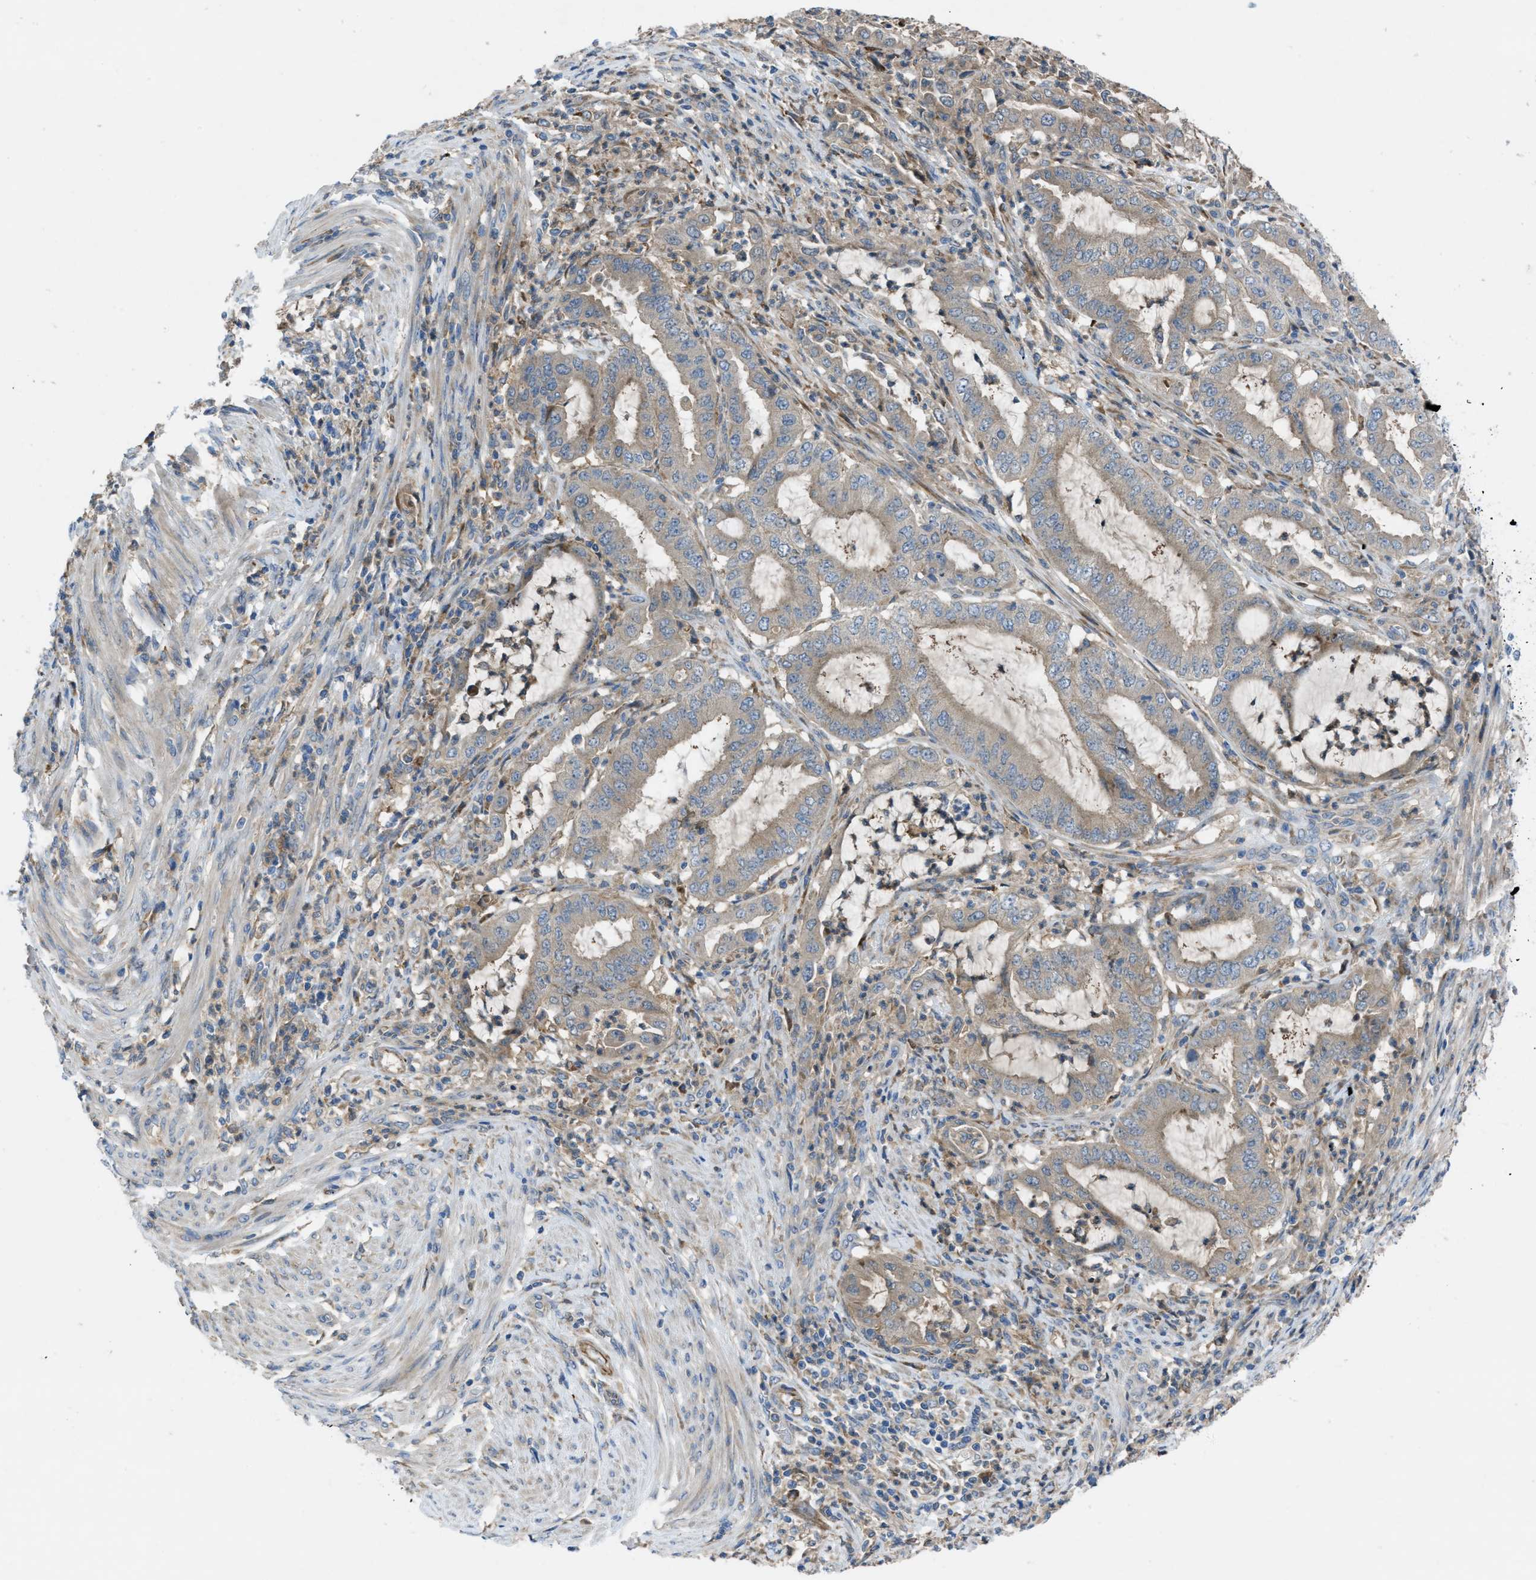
{"staining": {"intensity": "weak", "quantity": "<25%", "location": "cytoplasmic/membranous"}, "tissue": "endometrial cancer", "cell_type": "Tumor cells", "image_type": "cancer", "snomed": [{"axis": "morphology", "description": "Adenocarcinoma, NOS"}, {"axis": "topography", "description": "Endometrium"}], "caption": "Tumor cells are negative for brown protein staining in adenocarcinoma (endometrial).", "gene": "MAP3K20", "patient": {"sex": "female", "age": 70}}